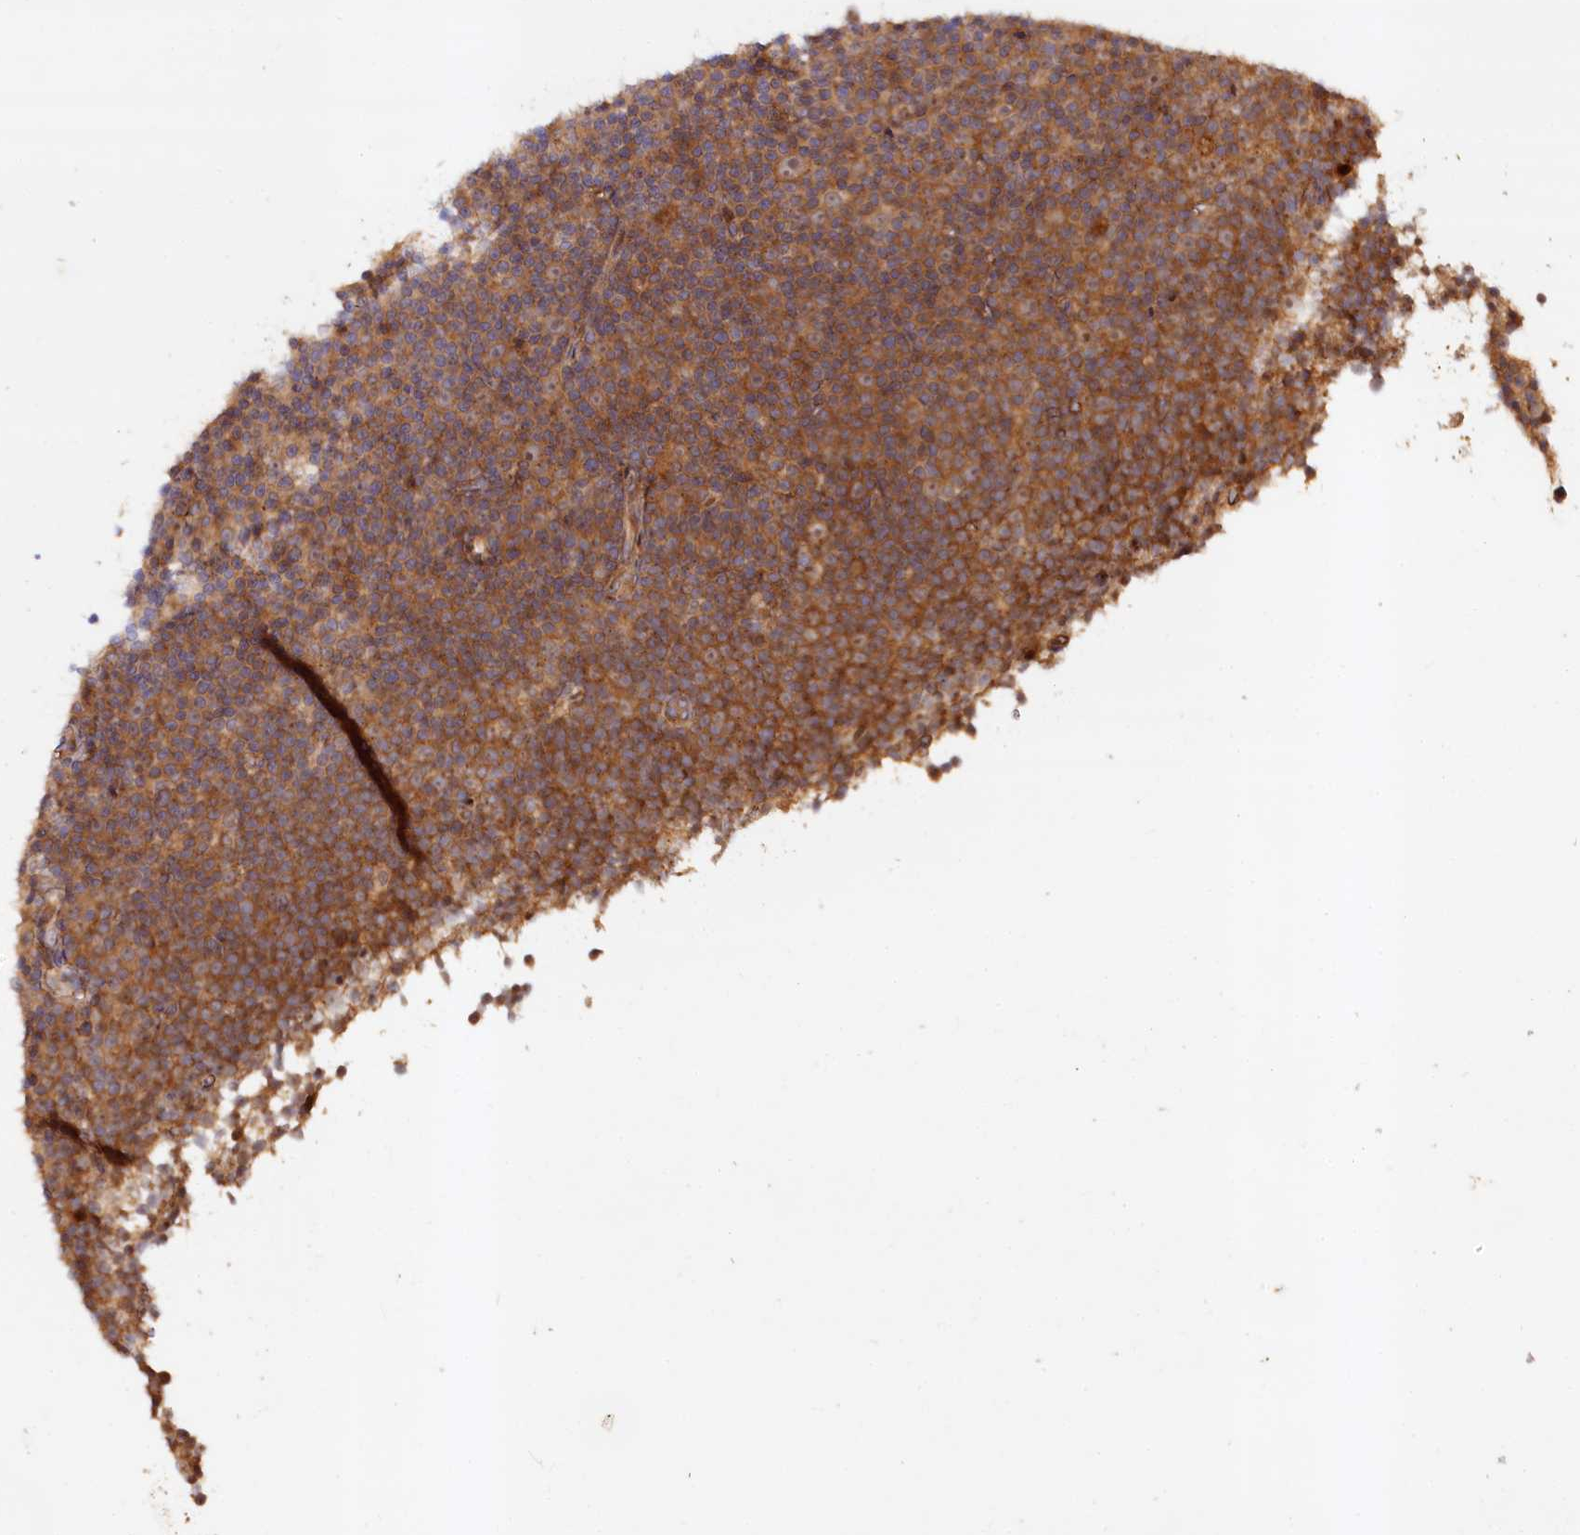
{"staining": {"intensity": "moderate", "quantity": ">75%", "location": "cytoplasmic/membranous"}, "tissue": "lymphoma", "cell_type": "Tumor cells", "image_type": "cancer", "snomed": [{"axis": "morphology", "description": "Malignant lymphoma, non-Hodgkin's type, Low grade"}, {"axis": "topography", "description": "Lymph node"}], "caption": "Human lymphoma stained for a protein (brown) shows moderate cytoplasmic/membranous positive staining in about >75% of tumor cells.", "gene": "NEDD1", "patient": {"sex": "female", "age": 67}}